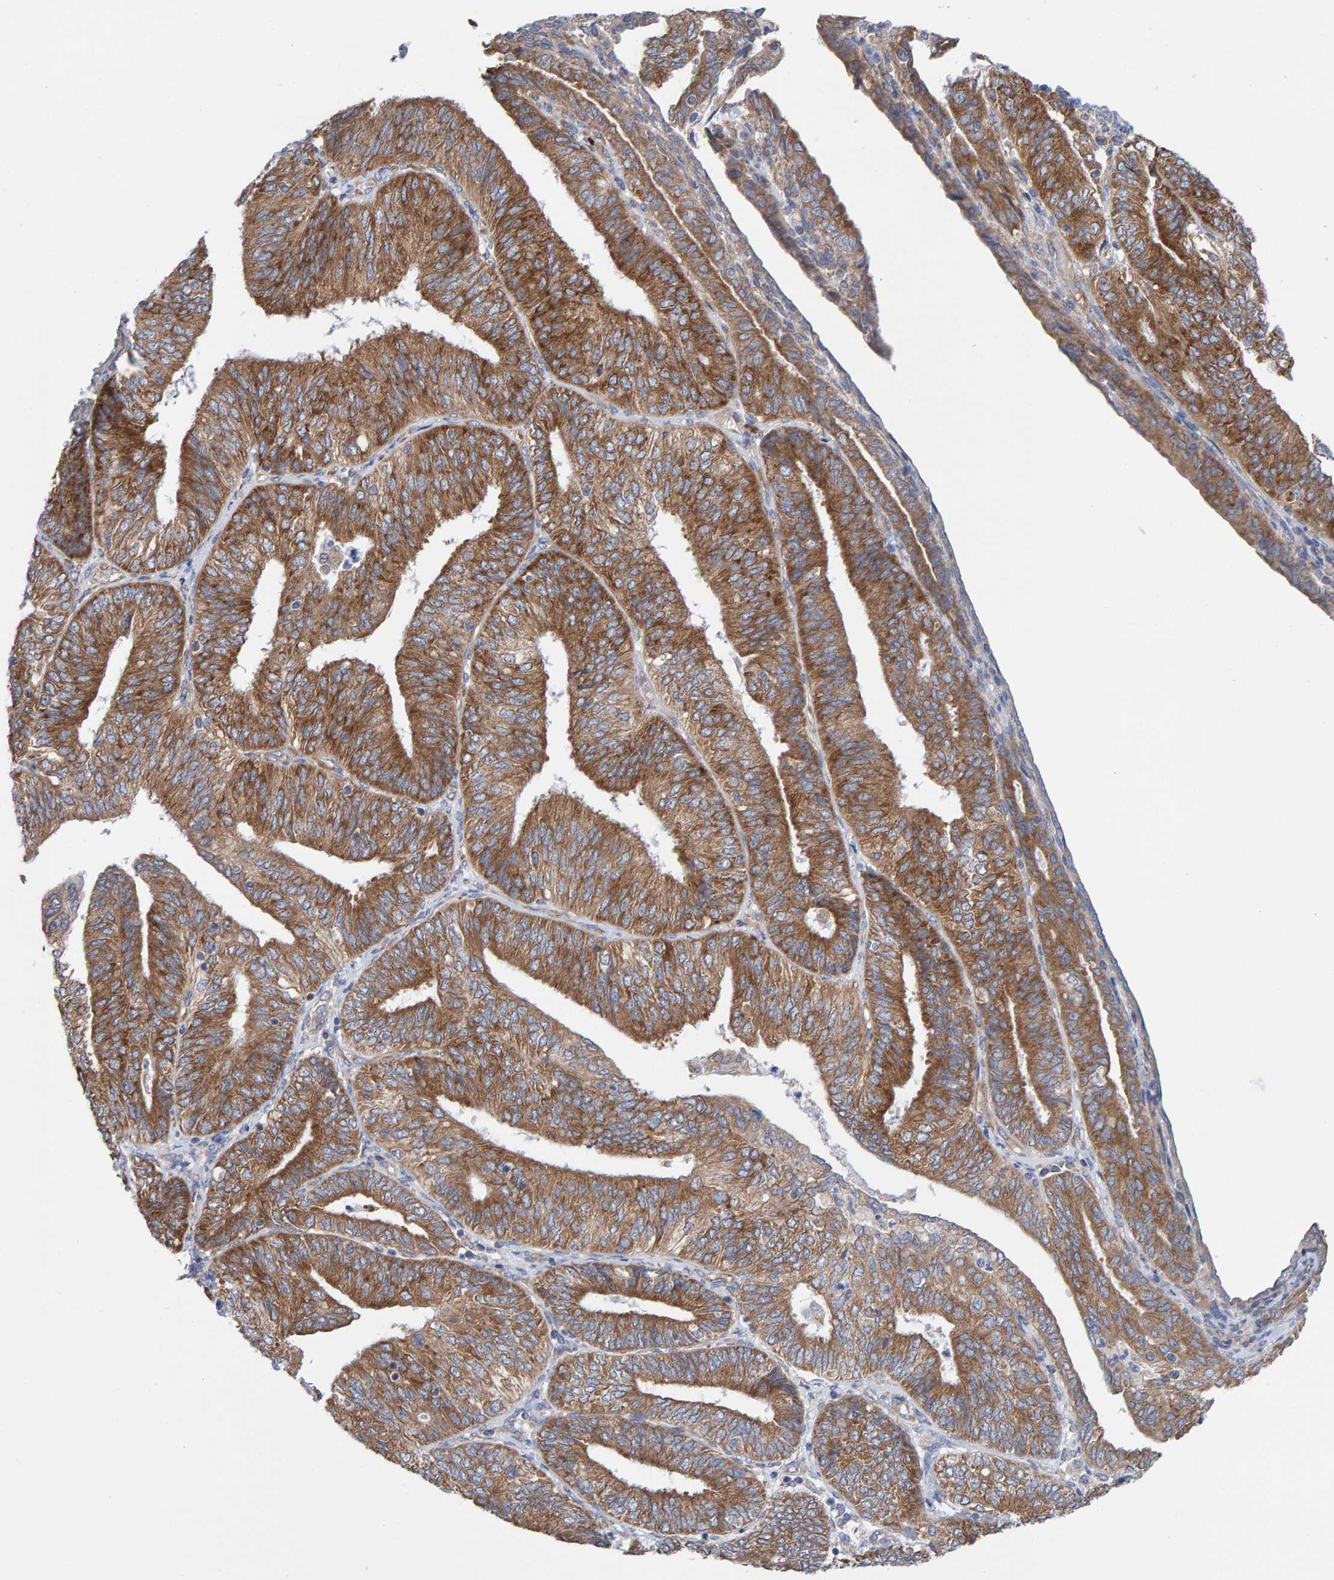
{"staining": {"intensity": "moderate", "quantity": ">75%", "location": "cytoplasmic/membranous"}, "tissue": "endometrial cancer", "cell_type": "Tumor cells", "image_type": "cancer", "snomed": [{"axis": "morphology", "description": "Adenocarcinoma, NOS"}, {"axis": "topography", "description": "Endometrium"}], "caption": "Protein analysis of endometrial cancer (adenocarcinoma) tissue demonstrates moderate cytoplasmic/membranous staining in about >75% of tumor cells. (Brightfield microscopy of DAB IHC at high magnification).", "gene": "CDK5RAP3", "patient": {"sex": "female", "age": 58}}